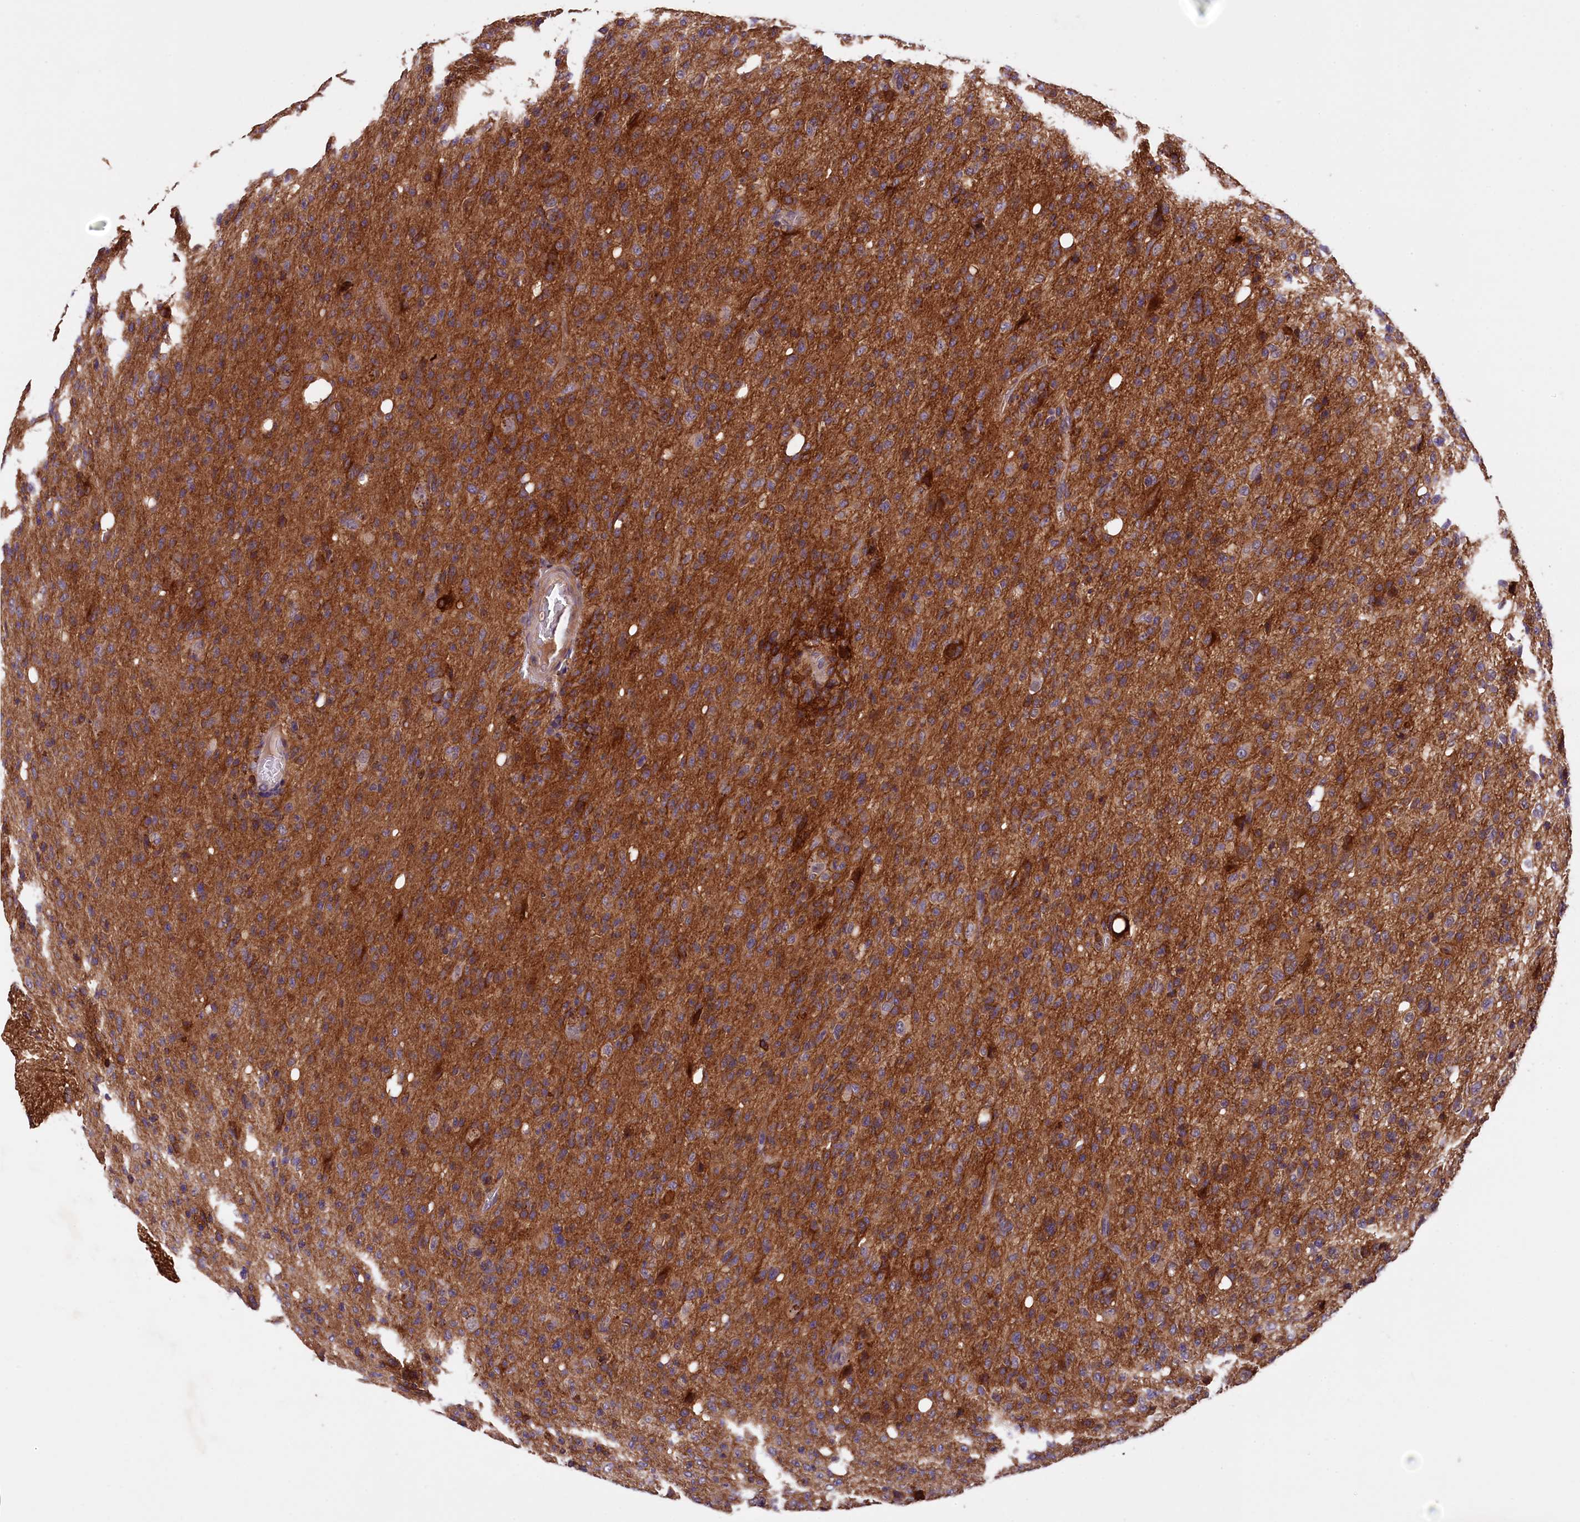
{"staining": {"intensity": "strong", "quantity": ">75%", "location": "cytoplasmic/membranous"}, "tissue": "glioma", "cell_type": "Tumor cells", "image_type": "cancer", "snomed": [{"axis": "morphology", "description": "Glioma, malignant, High grade"}, {"axis": "topography", "description": "Brain"}], "caption": "Immunohistochemical staining of human malignant glioma (high-grade) demonstrates strong cytoplasmic/membranous protein expression in about >75% of tumor cells. The staining was performed using DAB (3,3'-diaminobenzidine) to visualize the protein expression in brown, while the nuclei were stained in blue with hematoxylin (Magnification: 20x).", "gene": "PLXNB1", "patient": {"sex": "female", "age": 57}}